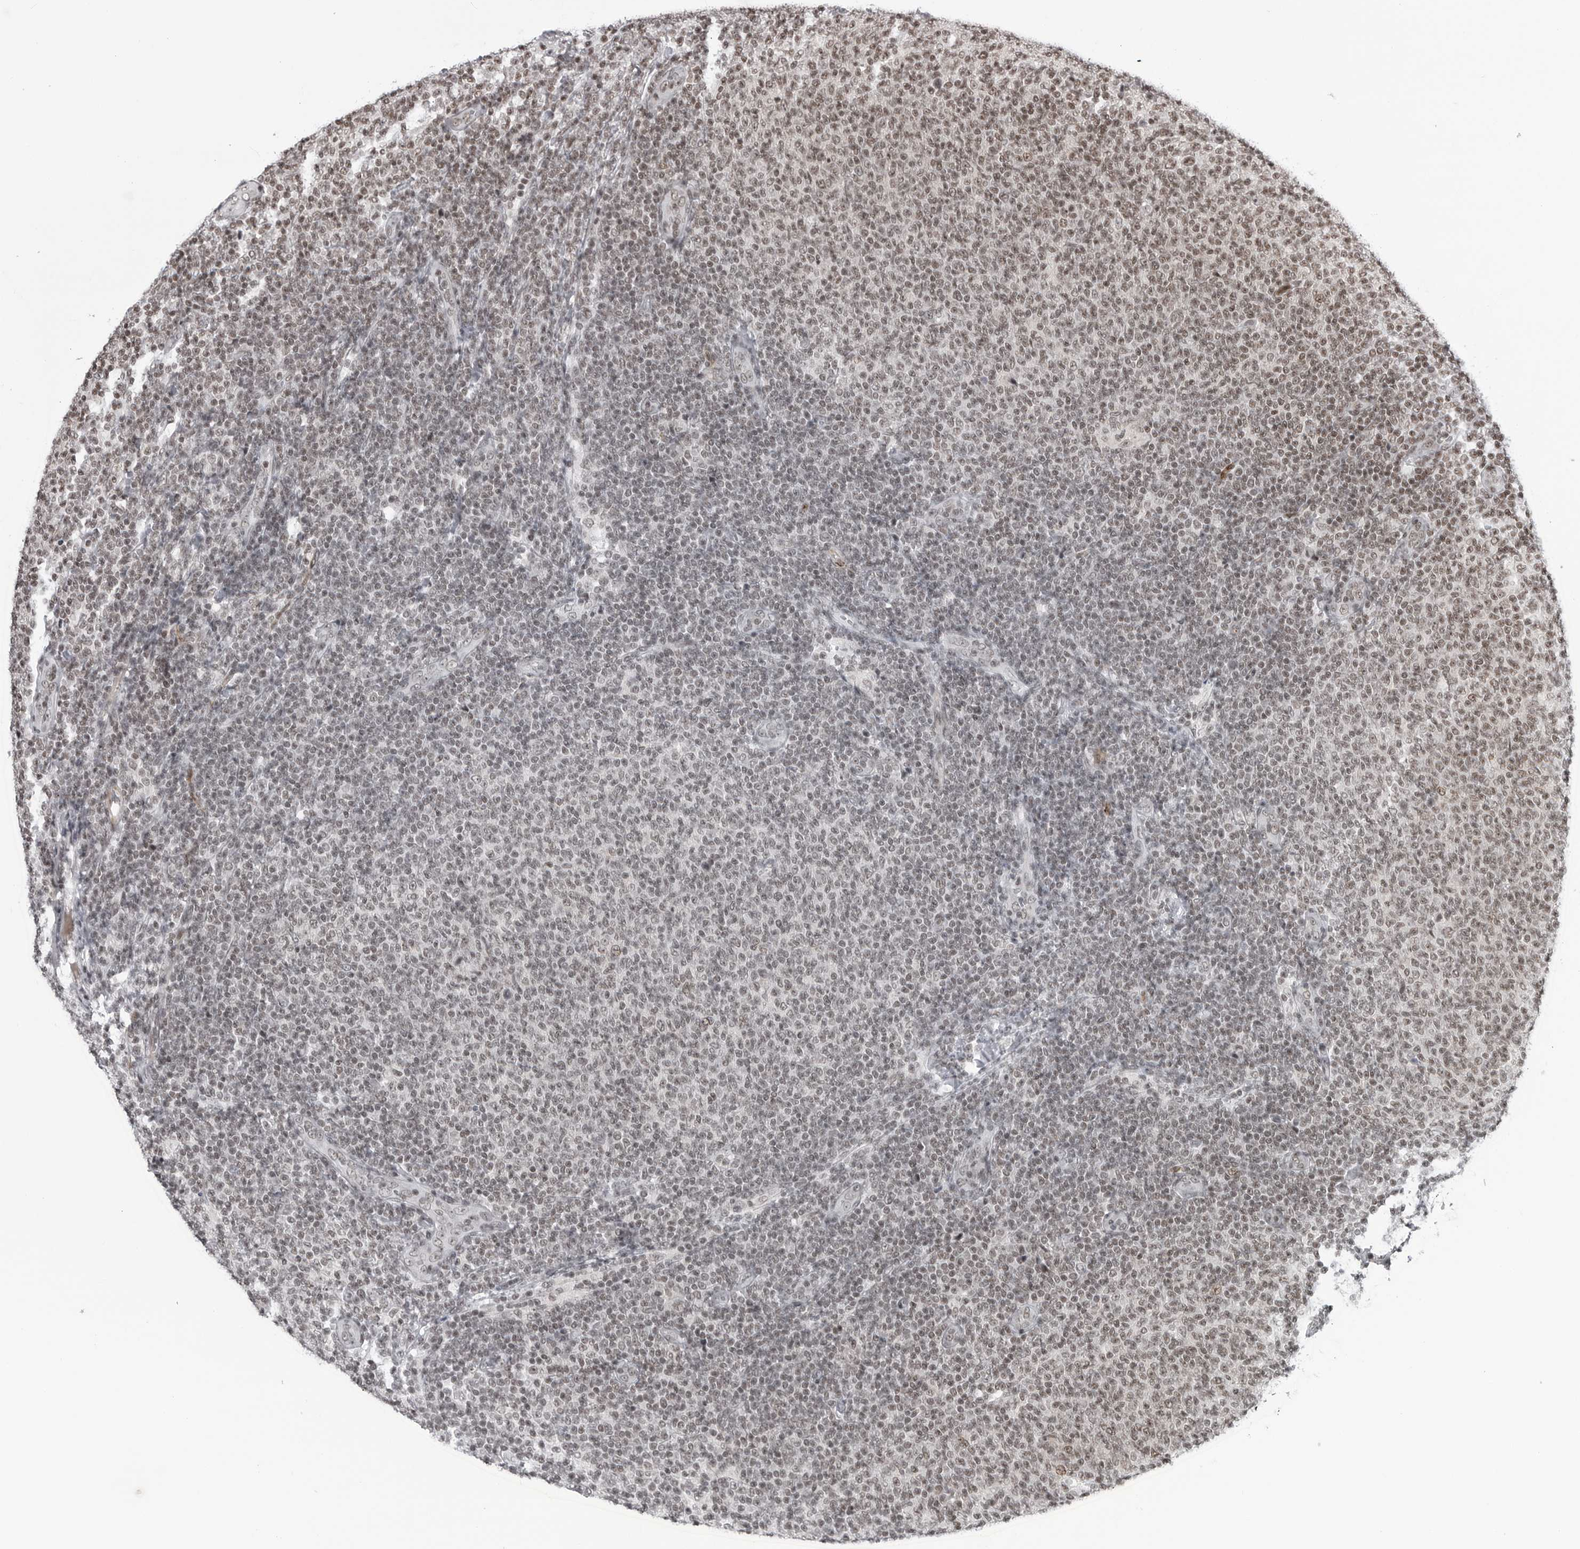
{"staining": {"intensity": "weak", "quantity": "25%-75%", "location": "nuclear"}, "tissue": "lymphoma", "cell_type": "Tumor cells", "image_type": "cancer", "snomed": [{"axis": "morphology", "description": "Malignant lymphoma, non-Hodgkin's type, Low grade"}, {"axis": "topography", "description": "Lymph node"}], "caption": "Immunohistochemistry (DAB) staining of lymphoma shows weak nuclear protein positivity in approximately 25%-75% of tumor cells.", "gene": "TRIM66", "patient": {"sex": "male", "age": 66}}